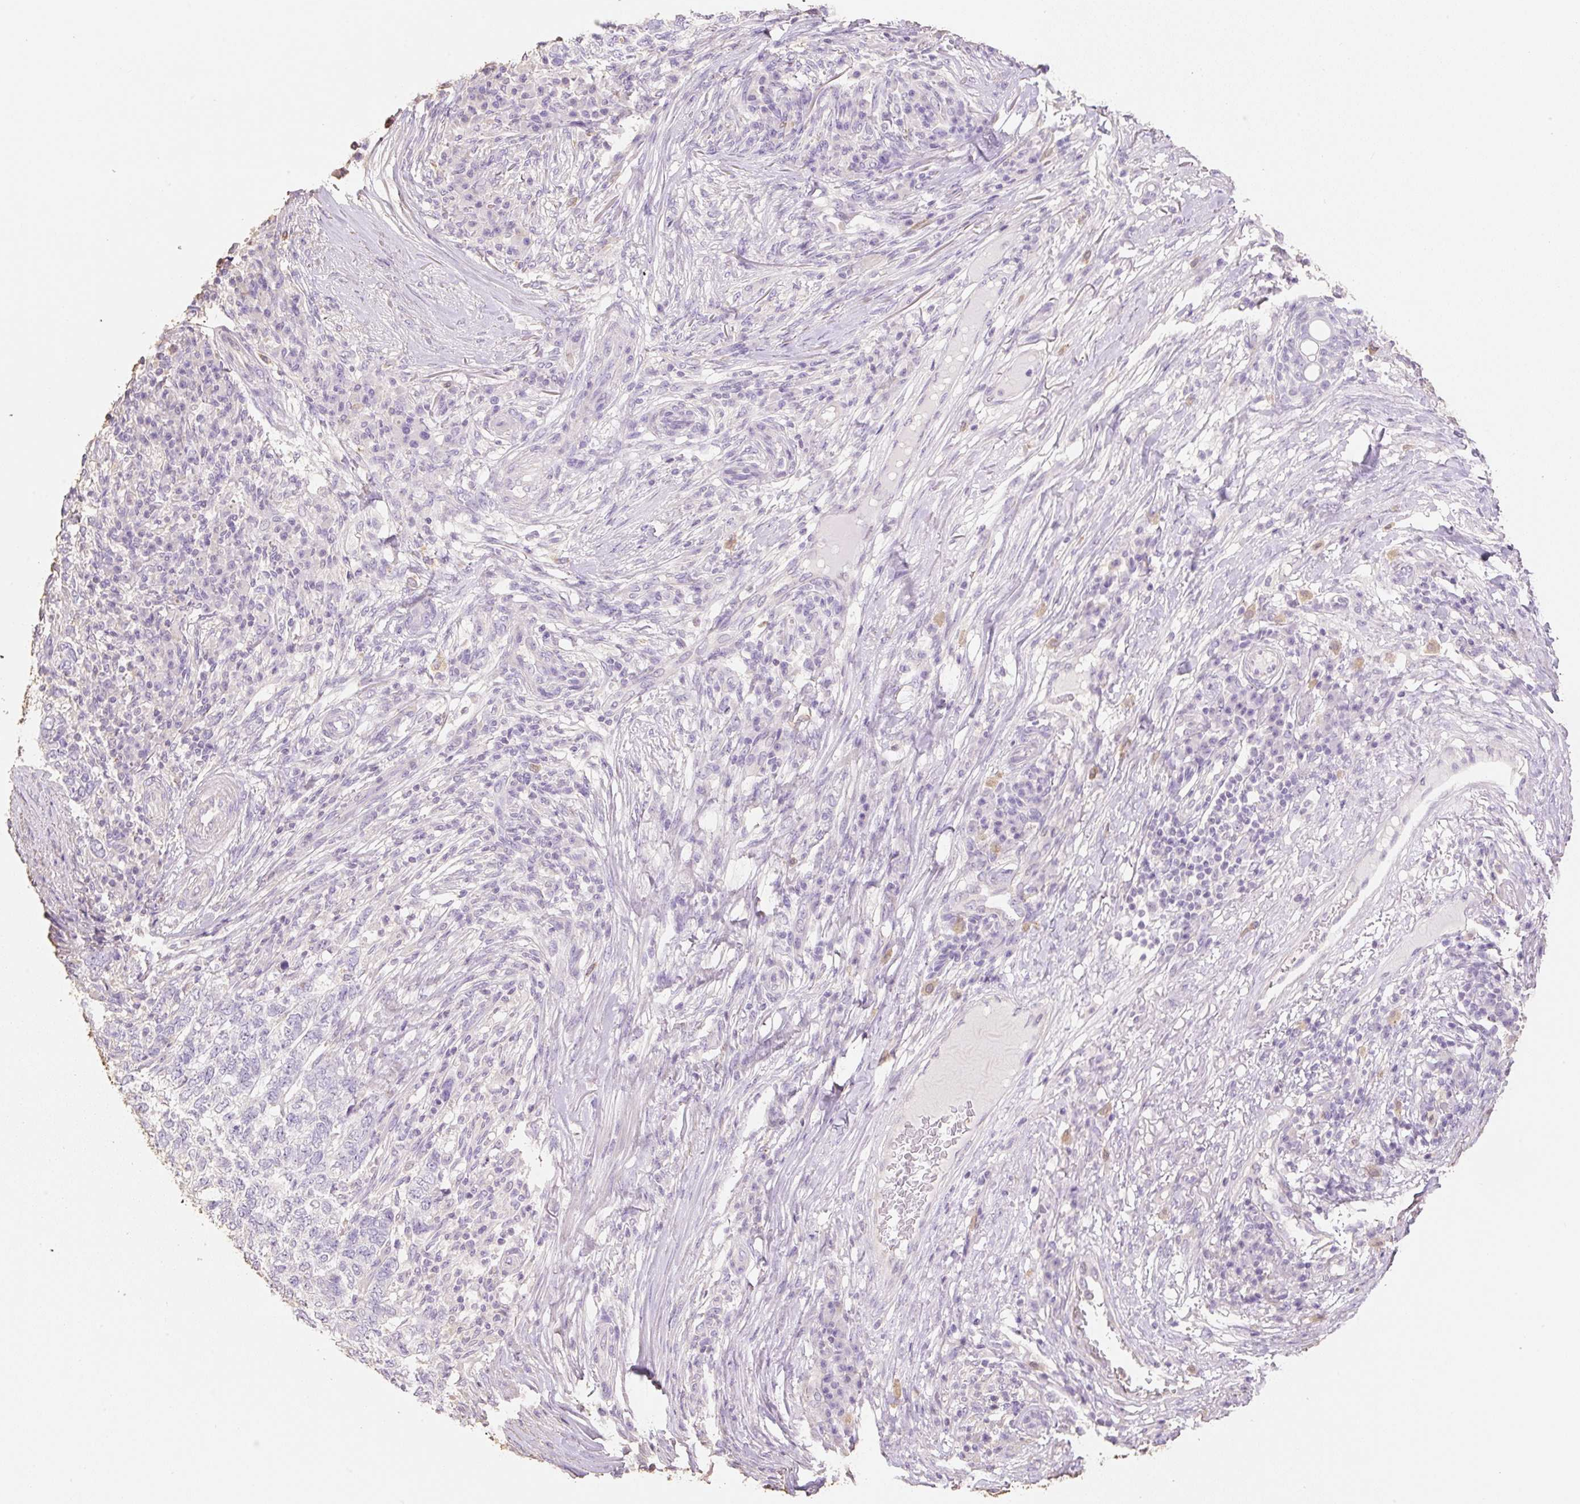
{"staining": {"intensity": "negative", "quantity": "none", "location": "none"}, "tissue": "skin cancer", "cell_type": "Tumor cells", "image_type": "cancer", "snomed": [{"axis": "morphology", "description": "Basal cell carcinoma"}, {"axis": "topography", "description": "Skin"}], "caption": "Immunohistochemistry image of neoplastic tissue: human skin cancer (basal cell carcinoma) stained with DAB demonstrates no significant protein expression in tumor cells. (DAB immunohistochemistry visualized using brightfield microscopy, high magnification).", "gene": "MBOAT7", "patient": {"sex": "female", "age": 65}}